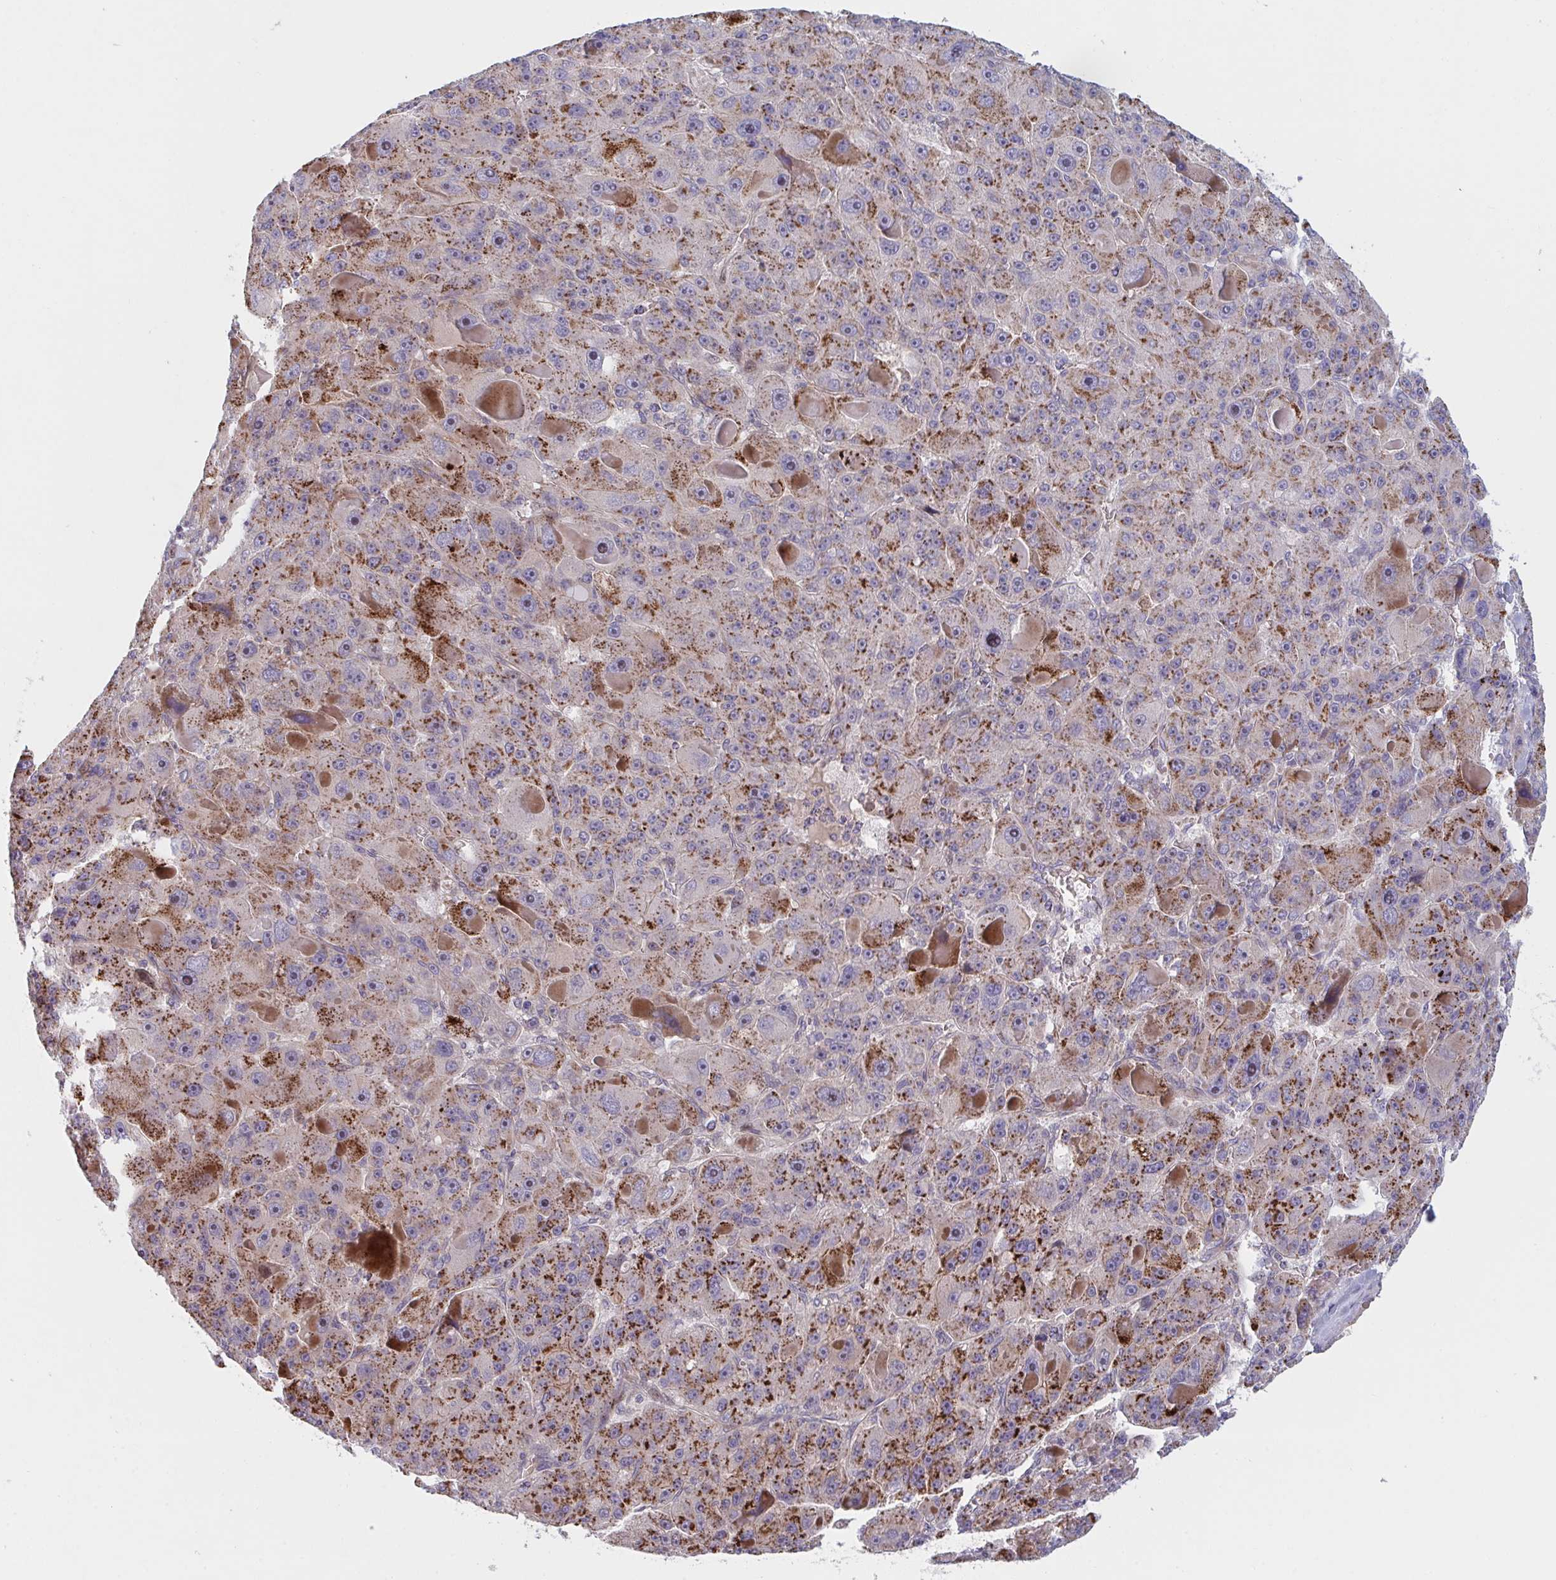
{"staining": {"intensity": "moderate", "quantity": ">75%", "location": "cytoplasmic/membranous"}, "tissue": "liver cancer", "cell_type": "Tumor cells", "image_type": "cancer", "snomed": [{"axis": "morphology", "description": "Carcinoma, Hepatocellular, NOS"}, {"axis": "topography", "description": "Liver"}], "caption": "About >75% of tumor cells in human hepatocellular carcinoma (liver) display moderate cytoplasmic/membranous protein staining as visualized by brown immunohistochemical staining.", "gene": "TNFSF4", "patient": {"sex": "male", "age": 76}}